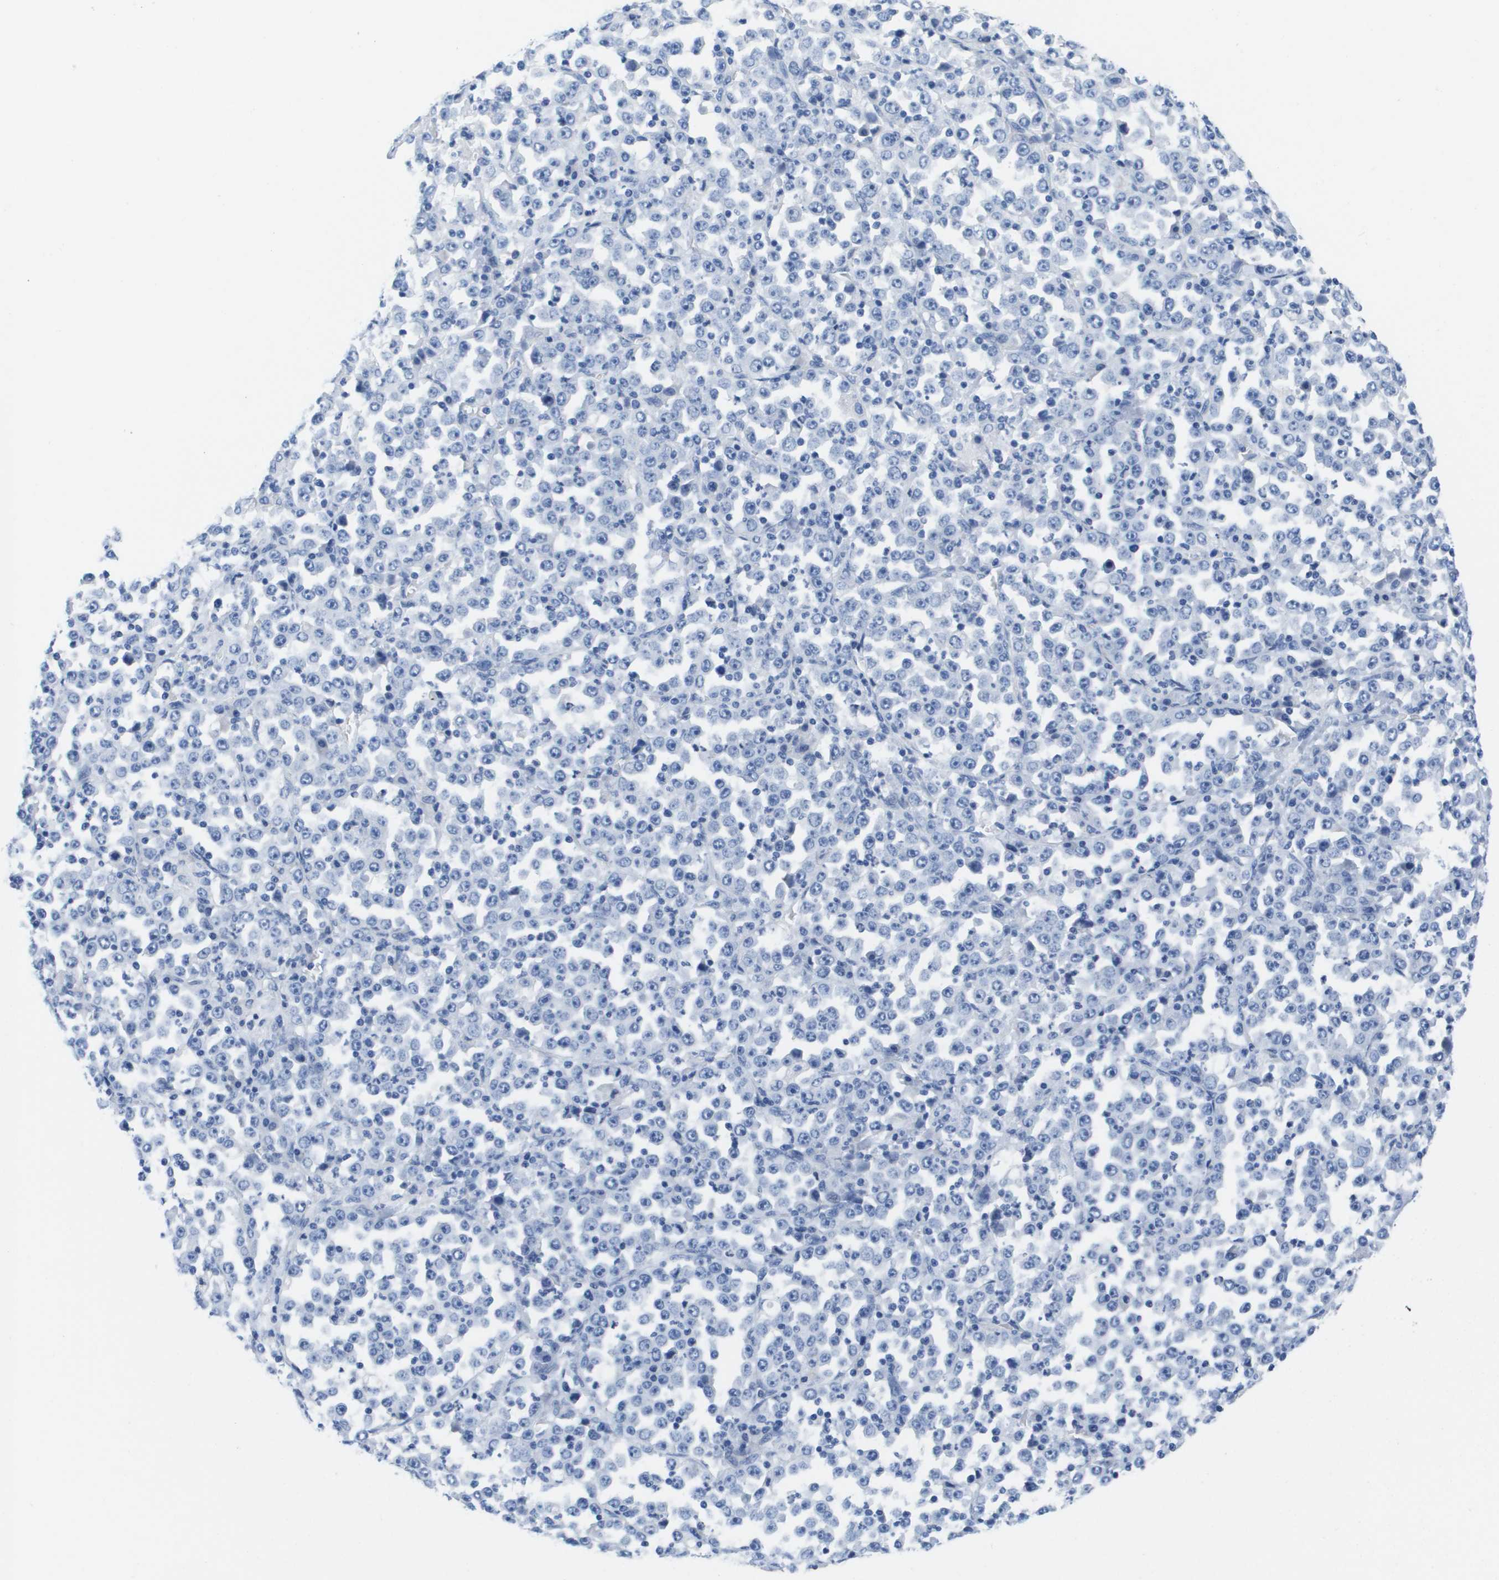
{"staining": {"intensity": "negative", "quantity": "none", "location": "none"}, "tissue": "stomach cancer", "cell_type": "Tumor cells", "image_type": "cancer", "snomed": [{"axis": "morphology", "description": "Normal tissue, NOS"}, {"axis": "morphology", "description": "Adenocarcinoma, NOS"}, {"axis": "topography", "description": "Stomach, upper"}, {"axis": "topography", "description": "Stomach"}], "caption": "Tumor cells show no significant protein expression in stomach cancer (adenocarcinoma). The staining is performed using DAB brown chromogen with nuclei counter-stained in using hematoxylin.", "gene": "APOA1", "patient": {"sex": "male", "age": 59}}